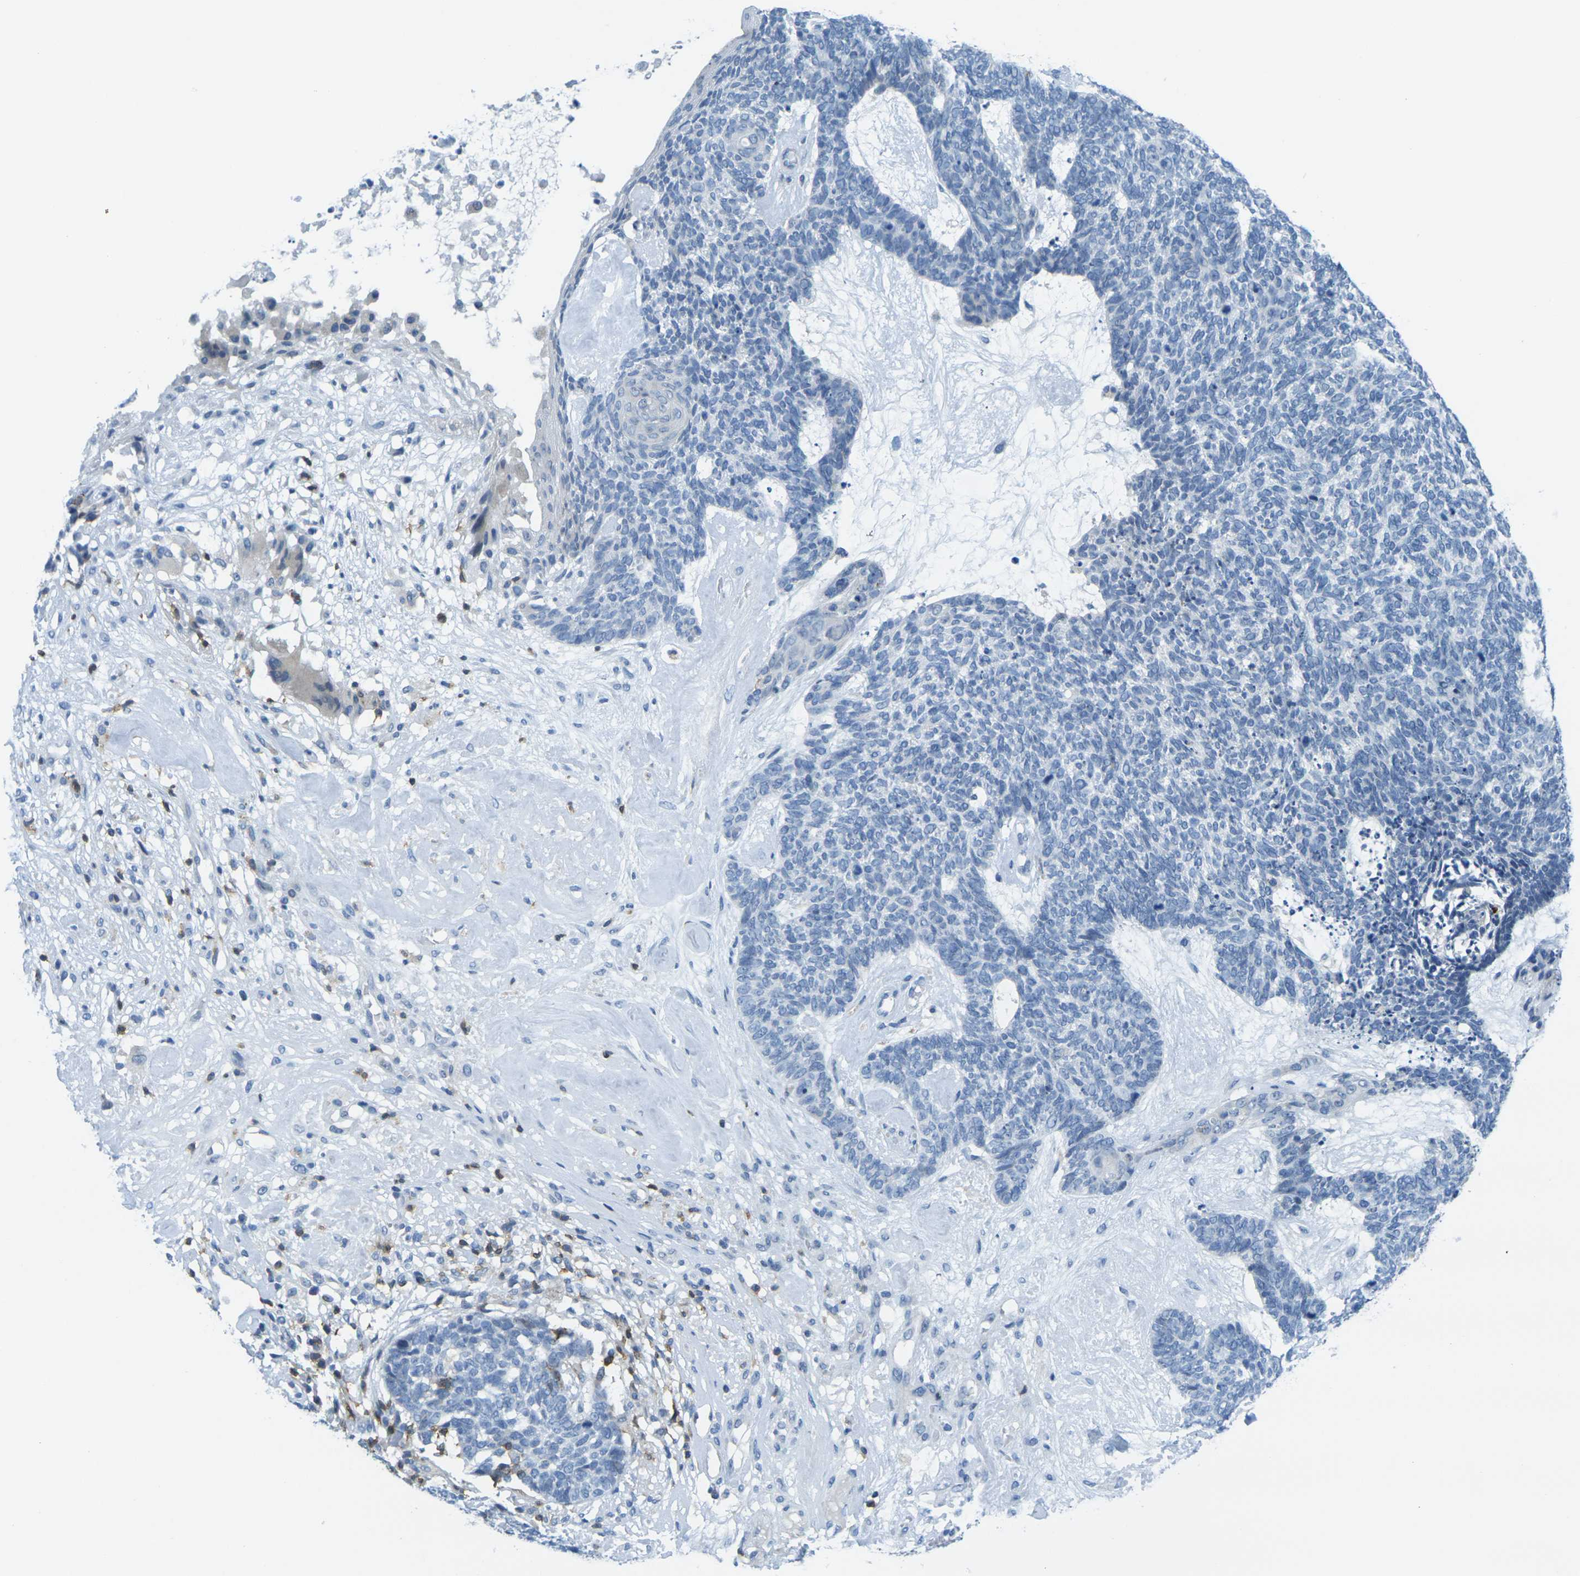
{"staining": {"intensity": "negative", "quantity": "none", "location": "none"}, "tissue": "skin cancer", "cell_type": "Tumor cells", "image_type": "cancer", "snomed": [{"axis": "morphology", "description": "Basal cell carcinoma"}, {"axis": "topography", "description": "Skin"}], "caption": "High power microscopy micrograph of an IHC image of basal cell carcinoma (skin), revealing no significant staining in tumor cells. The staining is performed using DAB (3,3'-diaminobenzidine) brown chromogen with nuclei counter-stained in using hematoxylin.", "gene": "CD3D", "patient": {"sex": "female", "age": 84}}